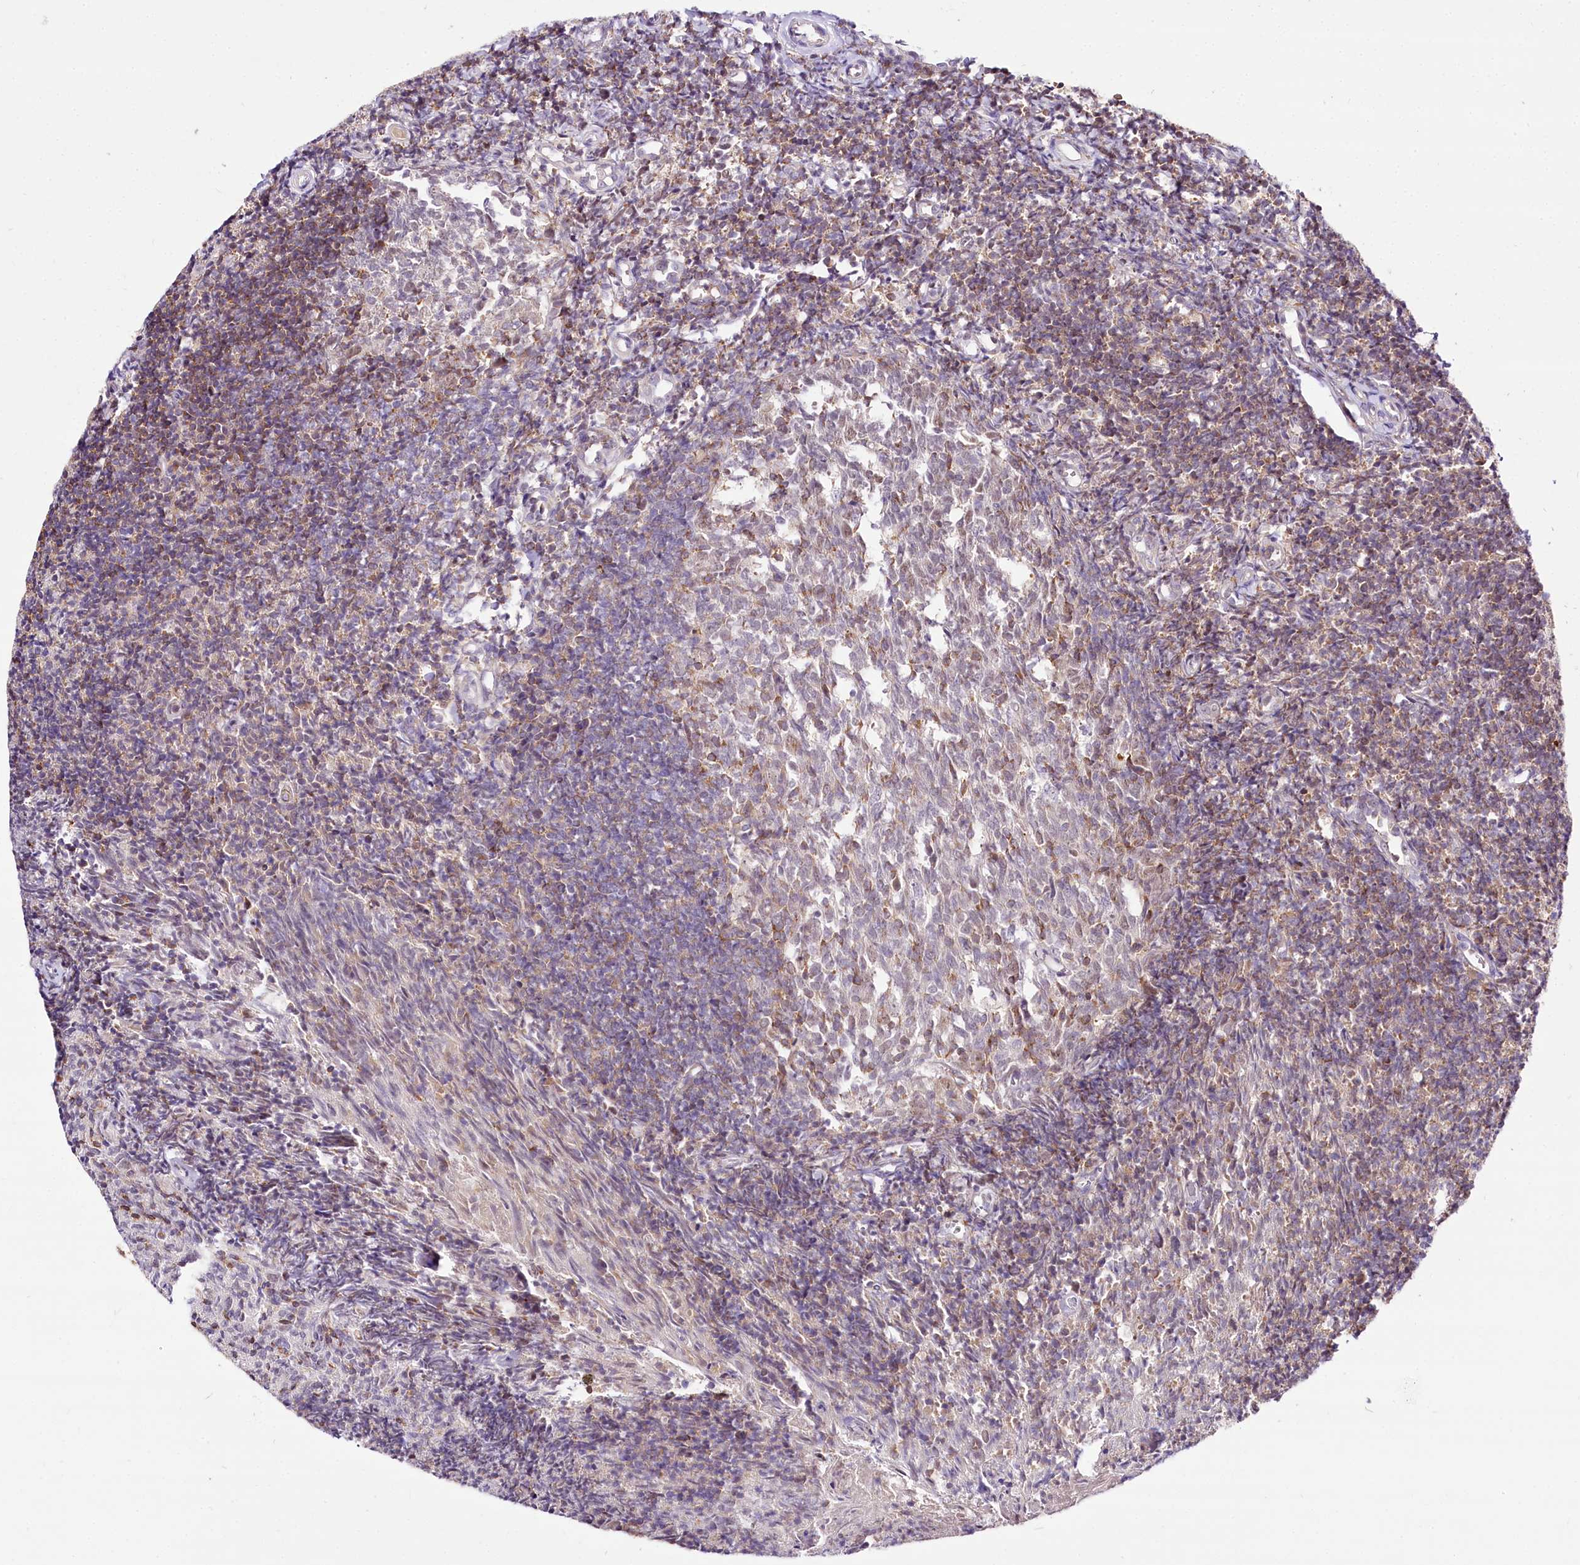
{"staining": {"intensity": "moderate", "quantity": "<25%", "location": "nuclear"}, "tissue": "tonsil", "cell_type": "Germinal center cells", "image_type": "normal", "snomed": [{"axis": "morphology", "description": "Normal tissue, NOS"}, {"axis": "topography", "description": "Tonsil"}], "caption": "An image of tonsil stained for a protein demonstrates moderate nuclear brown staining in germinal center cells. (DAB (3,3'-diaminobenzidine) IHC, brown staining for protein, blue staining for nuclei).", "gene": "POLA2", "patient": {"sex": "female", "age": 10}}